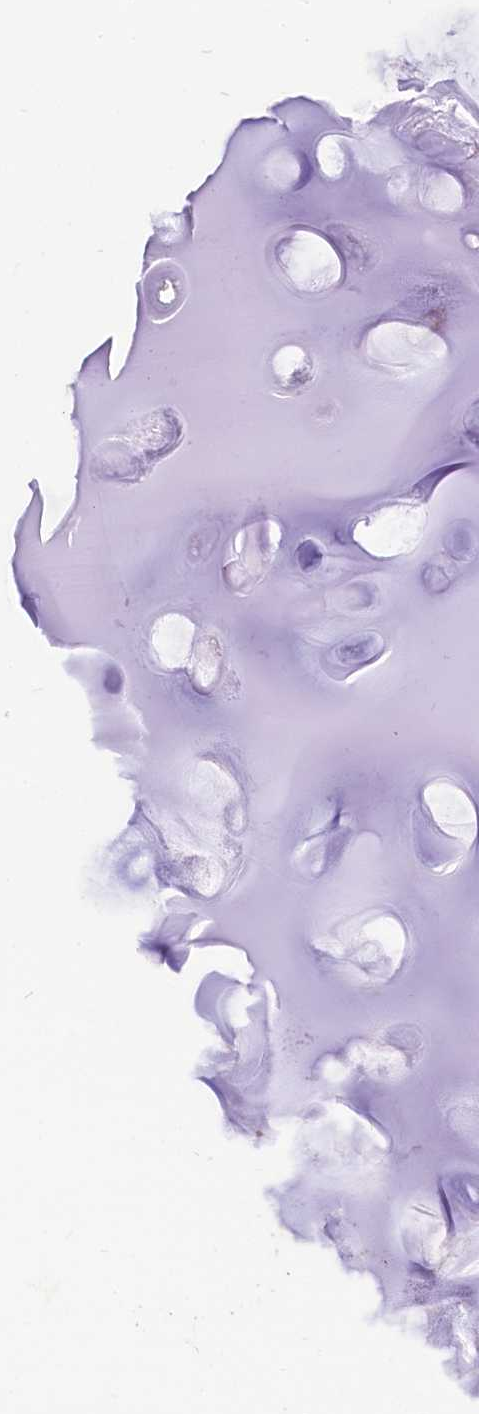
{"staining": {"intensity": "negative", "quantity": "none", "location": "none"}, "tissue": "adipose tissue", "cell_type": "Adipocytes", "image_type": "normal", "snomed": [{"axis": "morphology", "description": "Normal tissue, NOS"}, {"axis": "topography", "description": "Lymph node"}, {"axis": "topography", "description": "Bronchus"}], "caption": "Protein analysis of benign adipose tissue shows no significant staining in adipocytes. (DAB (3,3'-diaminobenzidine) immunohistochemistry (IHC) visualized using brightfield microscopy, high magnification).", "gene": "CEP170", "patient": {"sex": "male", "age": 63}}